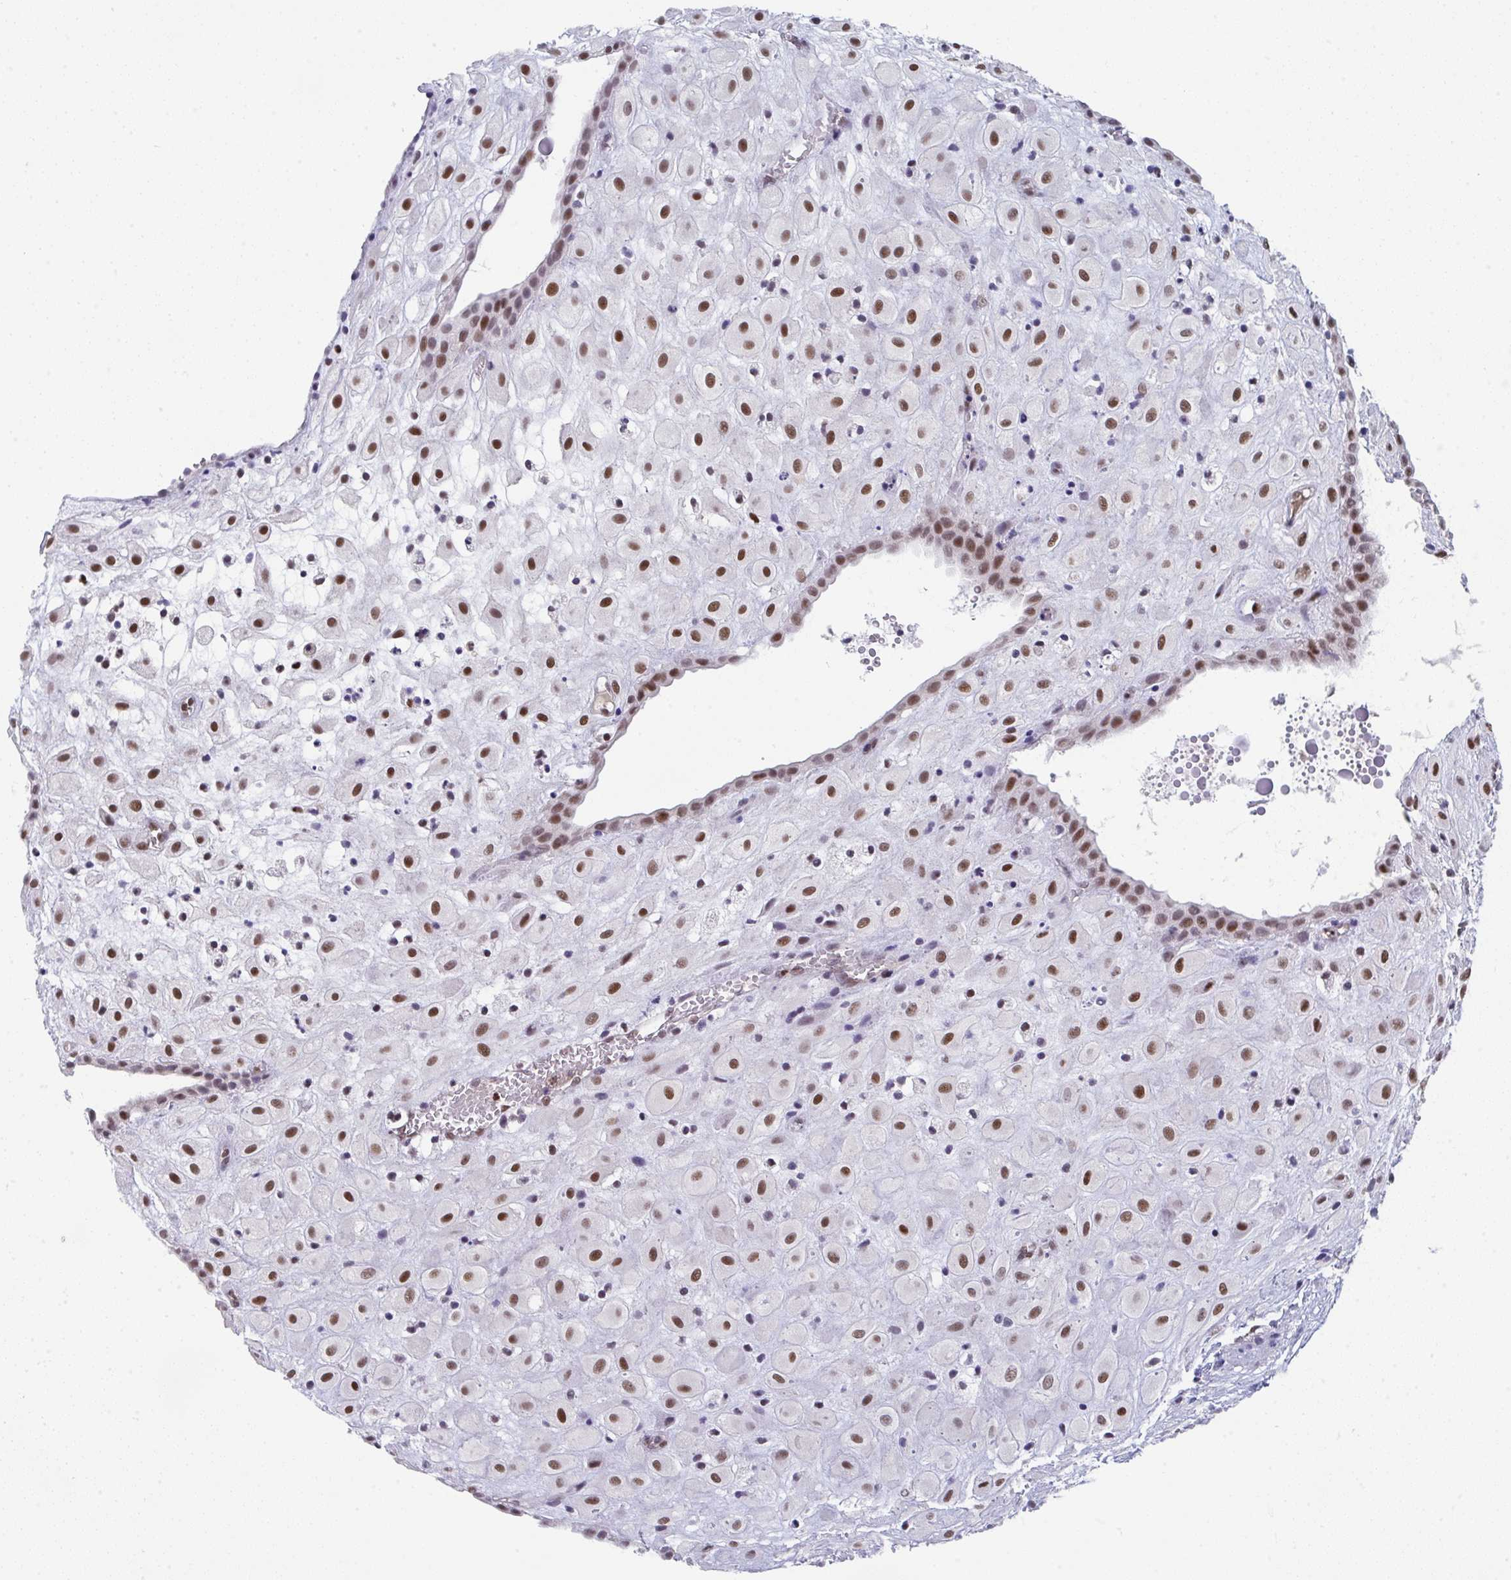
{"staining": {"intensity": "moderate", "quantity": ">75%", "location": "nuclear"}, "tissue": "placenta", "cell_type": "Decidual cells", "image_type": "normal", "snomed": [{"axis": "morphology", "description": "Normal tissue, NOS"}, {"axis": "topography", "description": "Placenta"}], "caption": "Protein expression analysis of normal placenta exhibits moderate nuclear positivity in about >75% of decidual cells. The protein is shown in brown color, while the nuclei are stained blue.", "gene": "JDP2", "patient": {"sex": "female", "age": 24}}